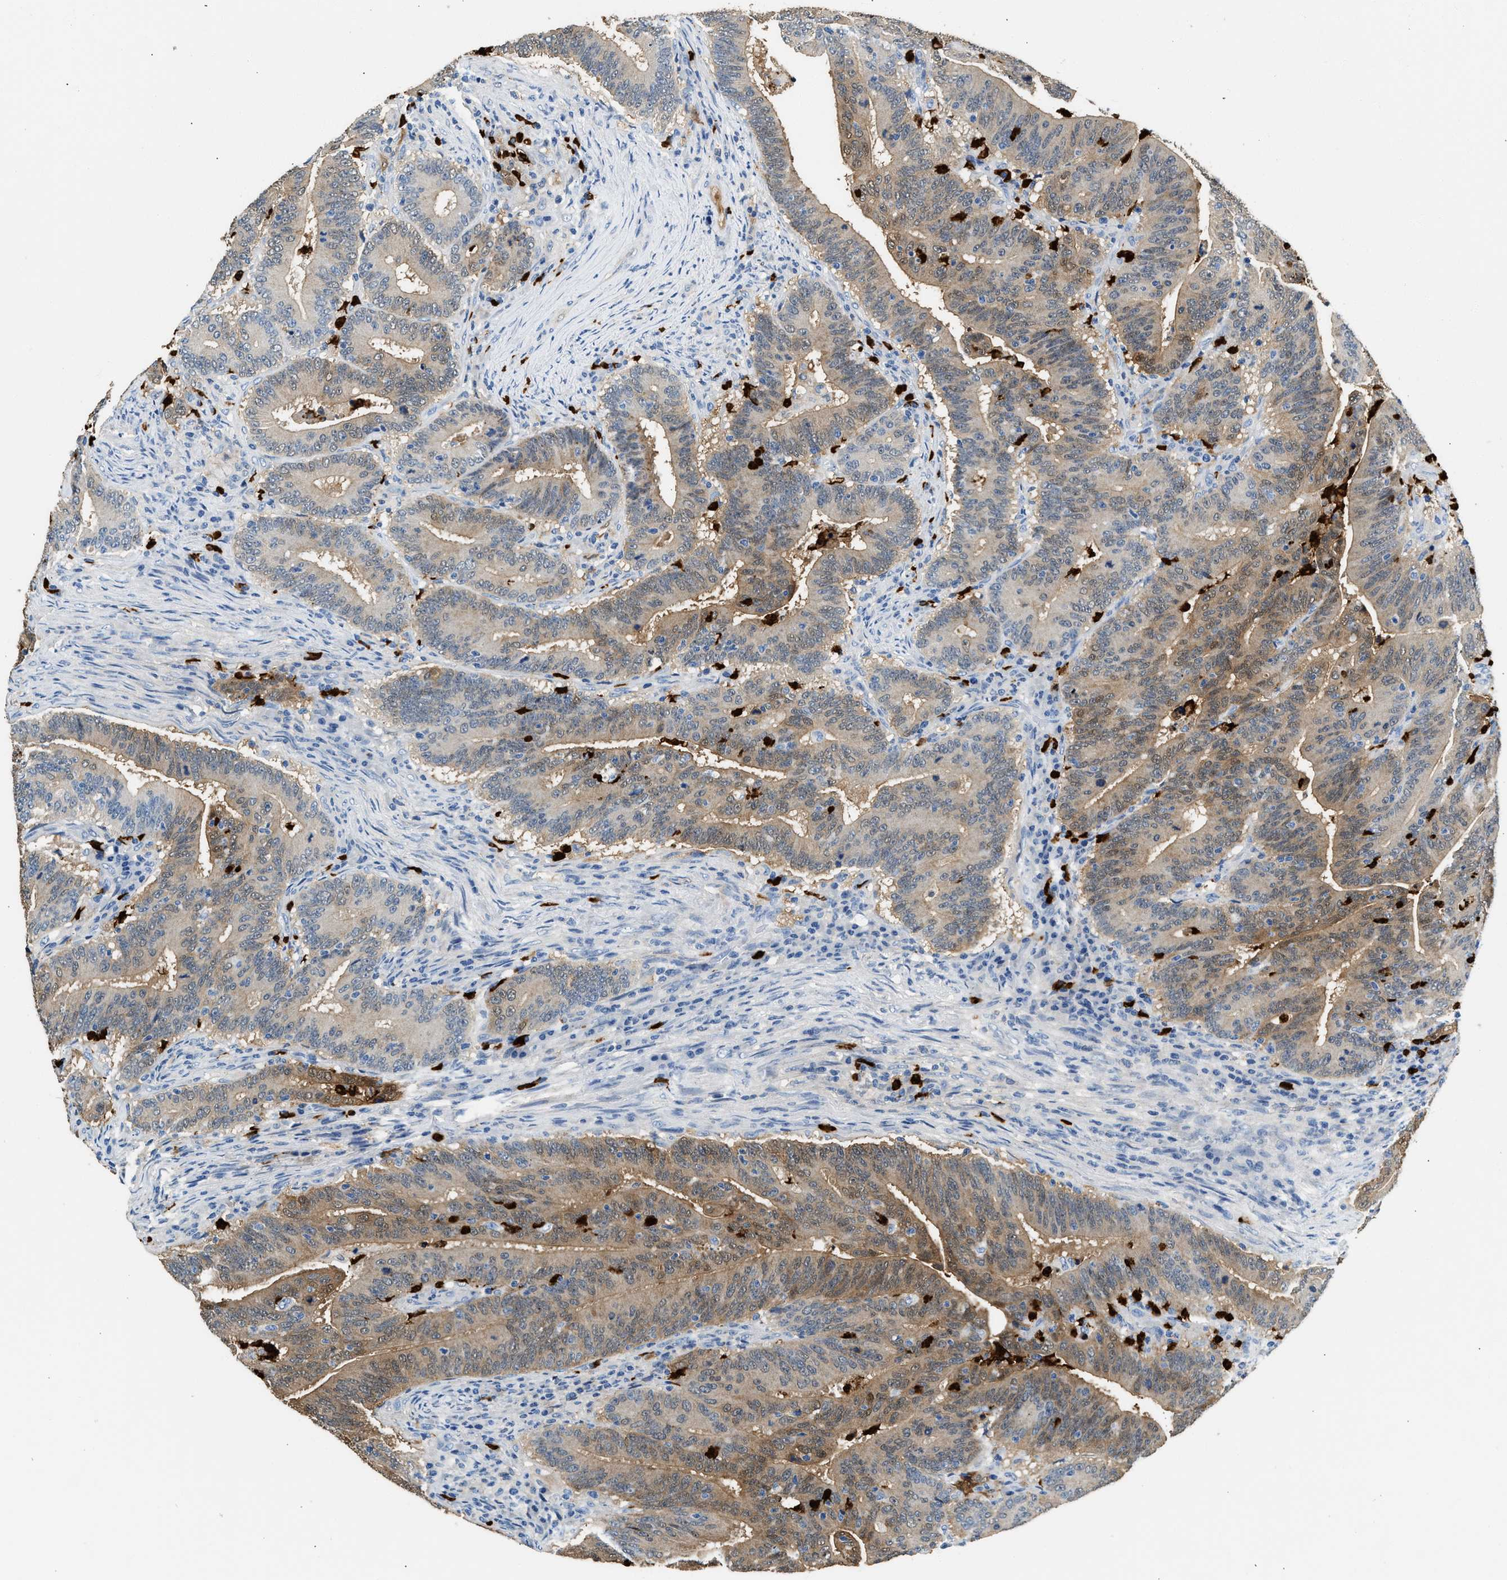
{"staining": {"intensity": "moderate", "quantity": ">75%", "location": "cytoplasmic/membranous,nuclear"}, "tissue": "colorectal cancer", "cell_type": "Tumor cells", "image_type": "cancer", "snomed": [{"axis": "morphology", "description": "Adenocarcinoma, NOS"}, {"axis": "topography", "description": "Colon"}], "caption": "A medium amount of moderate cytoplasmic/membranous and nuclear staining is seen in approximately >75% of tumor cells in colorectal adenocarcinoma tissue.", "gene": "ANXA3", "patient": {"sex": "female", "age": 66}}